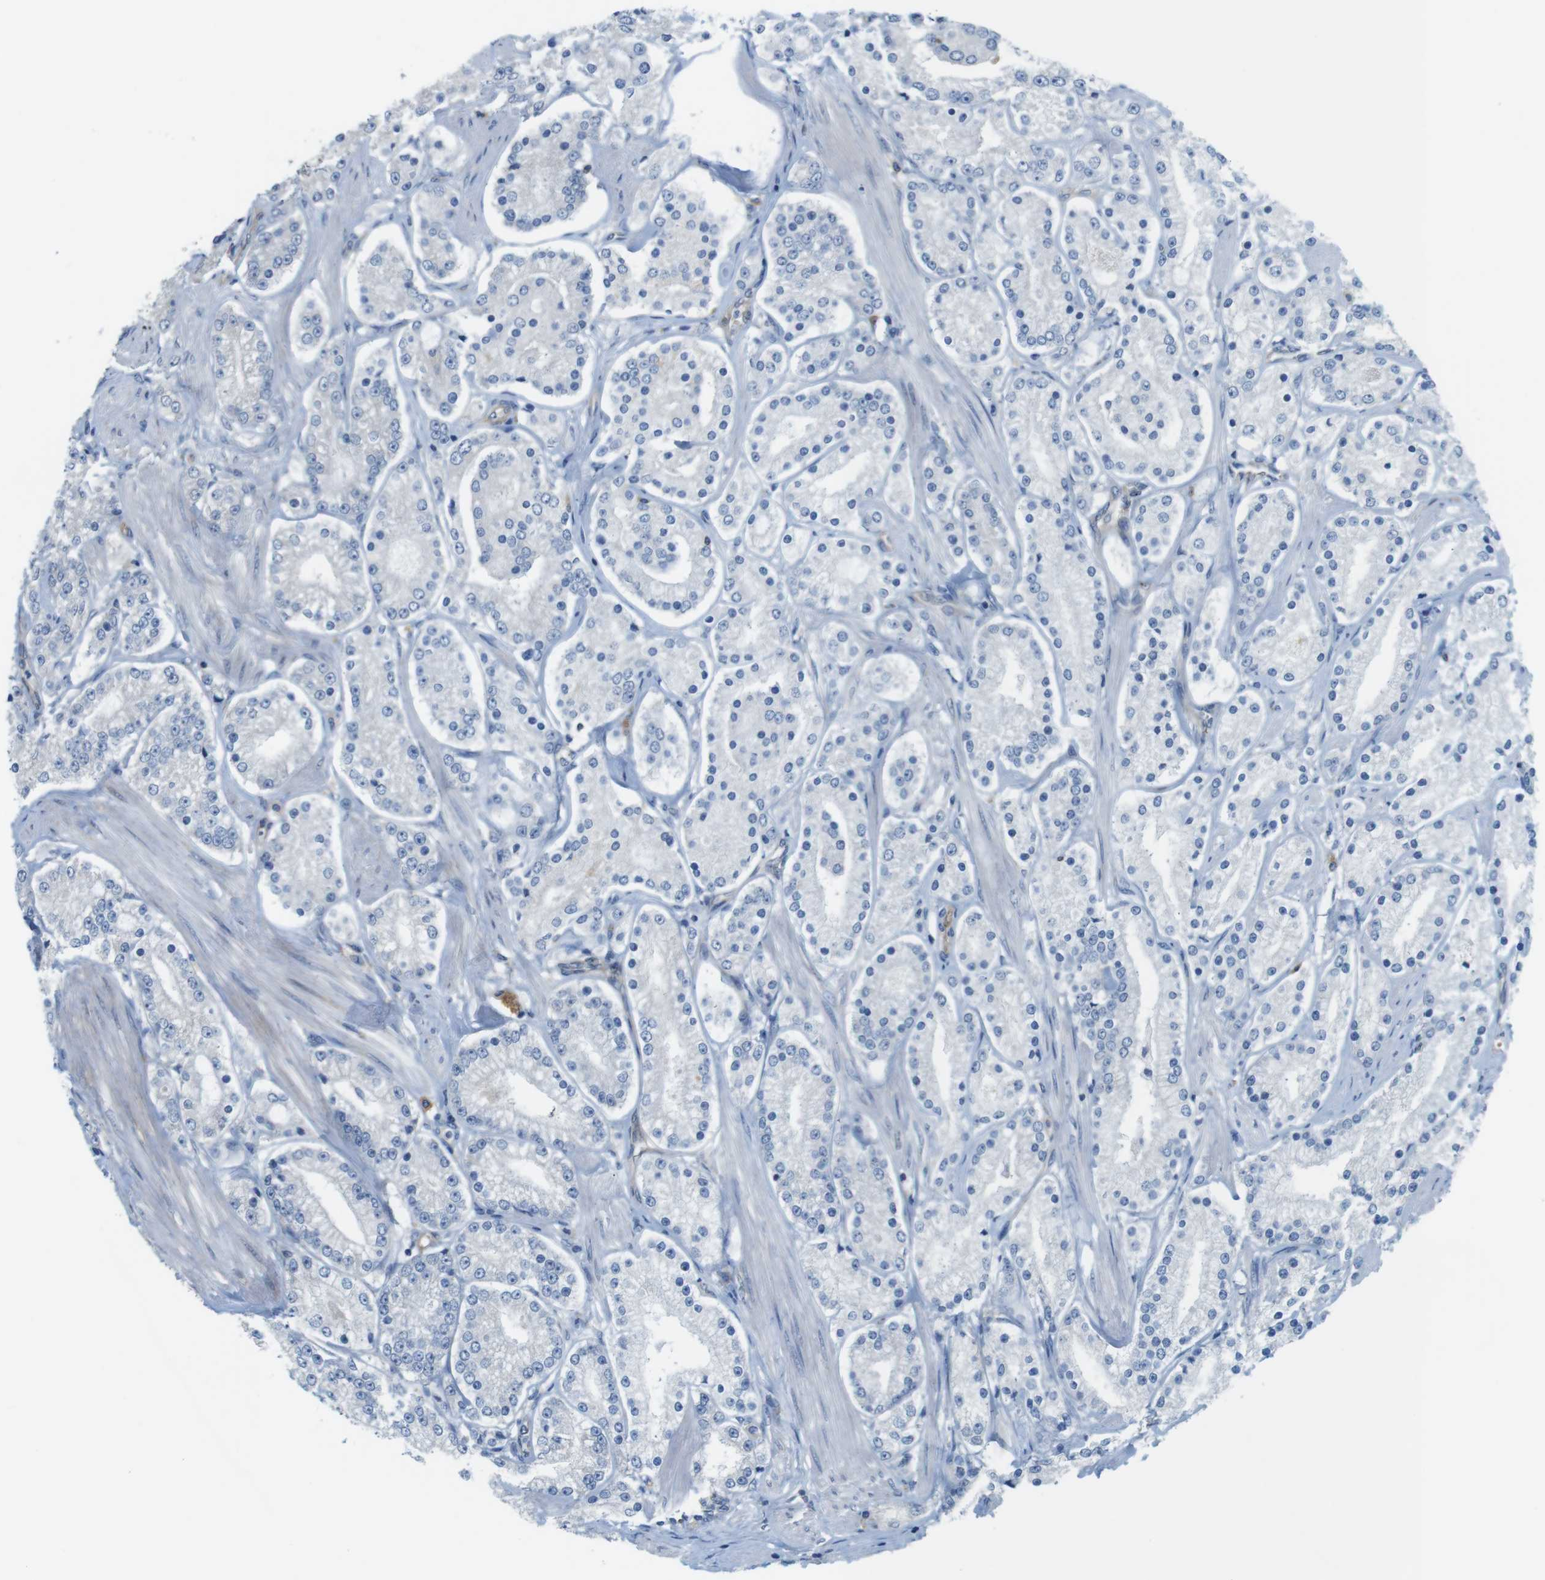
{"staining": {"intensity": "negative", "quantity": "none", "location": "none"}, "tissue": "prostate cancer", "cell_type": "Tumor cells", "image_type": "cancer", "snomed": [{"axis": "morphology", "description": "Adenocarcinoma, Low grade"}, {"axis": "topography", "description": "Prostate"}], "caption": "The image demonstrates no staining of tumor cells in prostate cancer.", "gene": "DCLK1", "patient": {"sex": "male", "age": 63}}